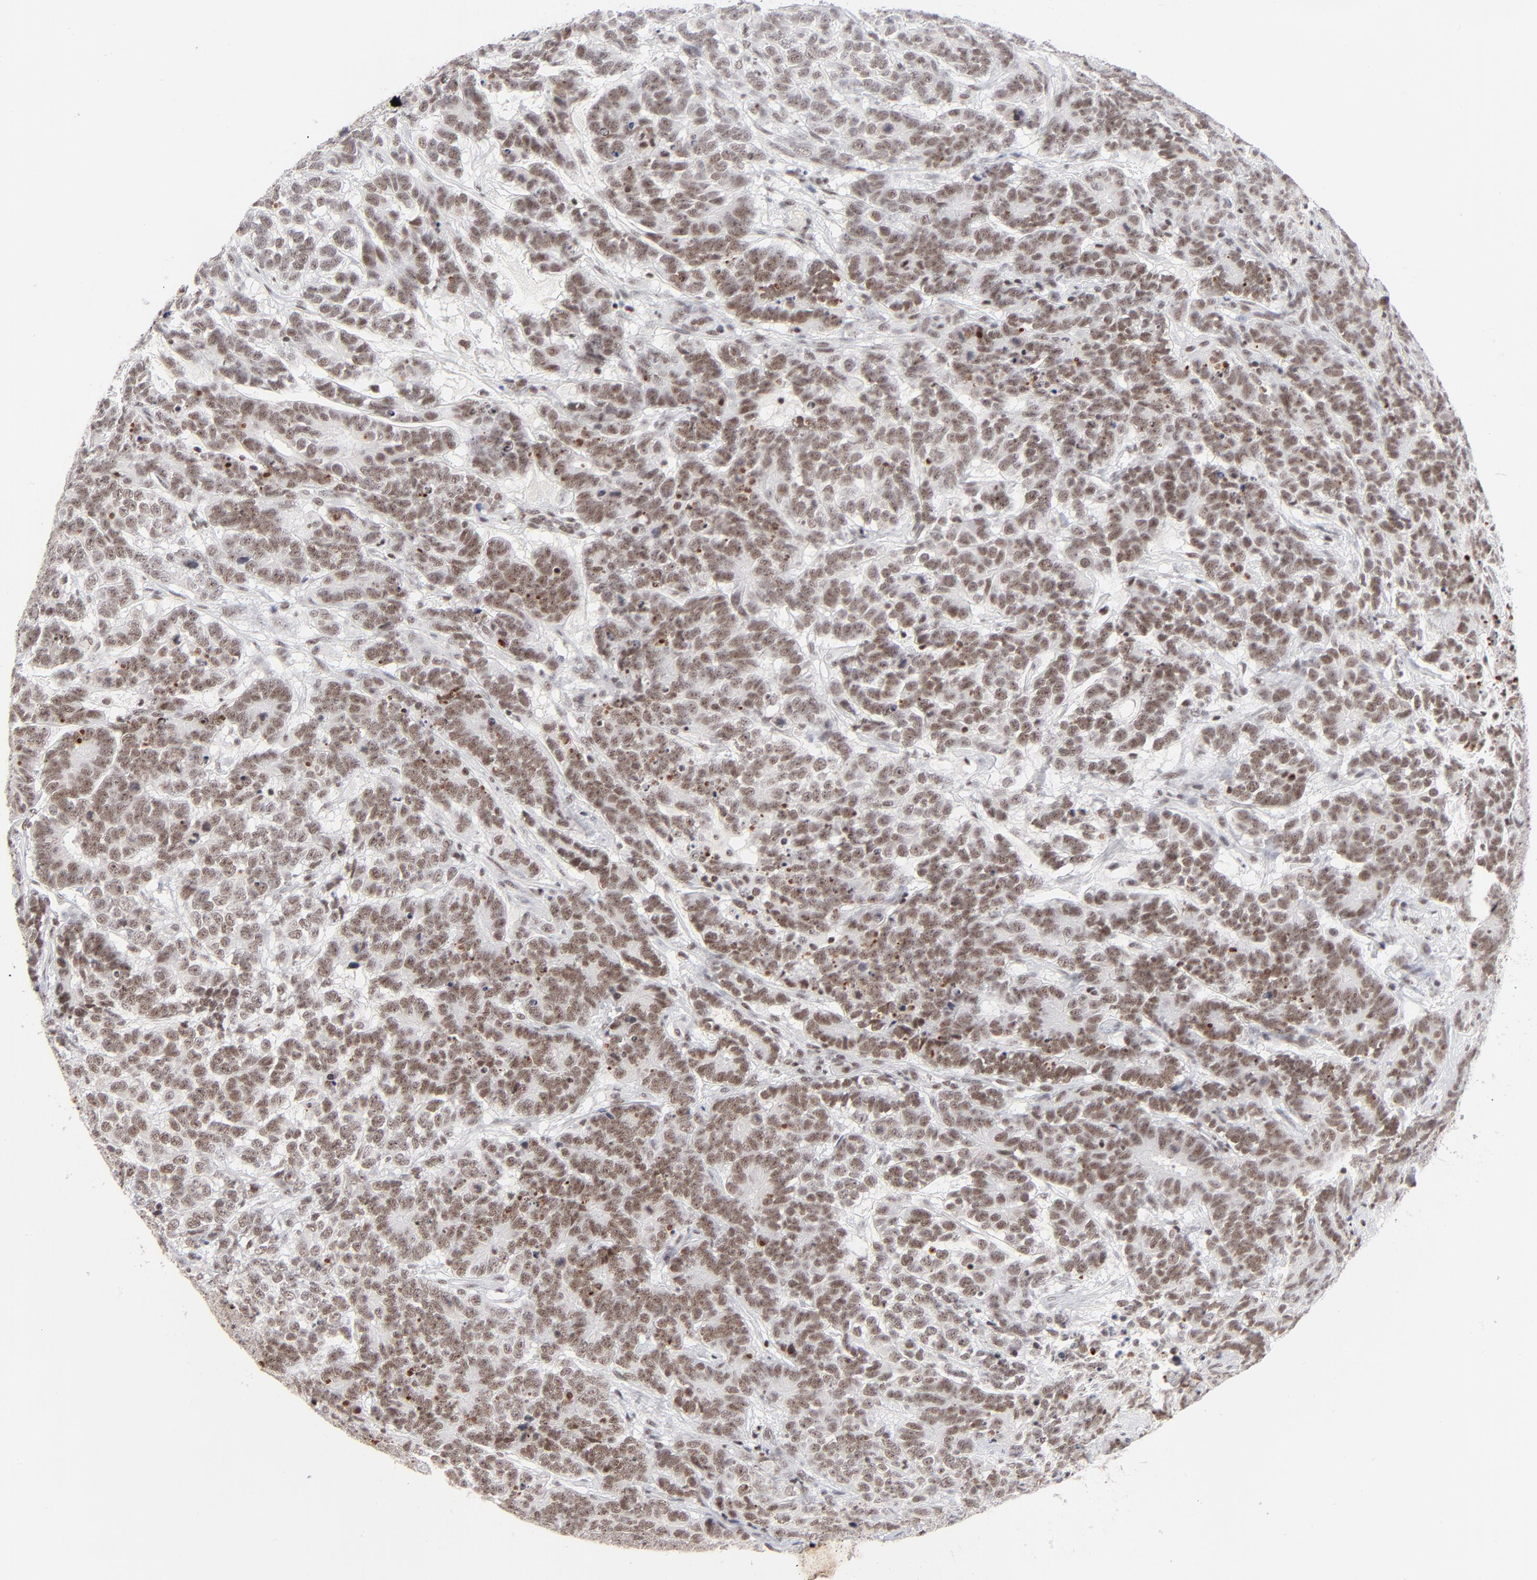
{"staining": {"intensity": "moderate", "quantity": ">75%", "location": "nuclear"}, "tissue": "testis cancer", "cell_type": "Tumor cells", "image_type": "cancer", "snomed": [{"axis": "morphology", "description": "Carcinoma, Embryonal, NOS"}, {"axis": "topography", "description": "Testis"}], "caption": "Protein analysis of testis embryonal carcinoma tissue shows moderate nuclear staining in approximately >75% of tumor cells.", "gene": "ZNF143", "patient": {"sex": "male", "age": 26}}